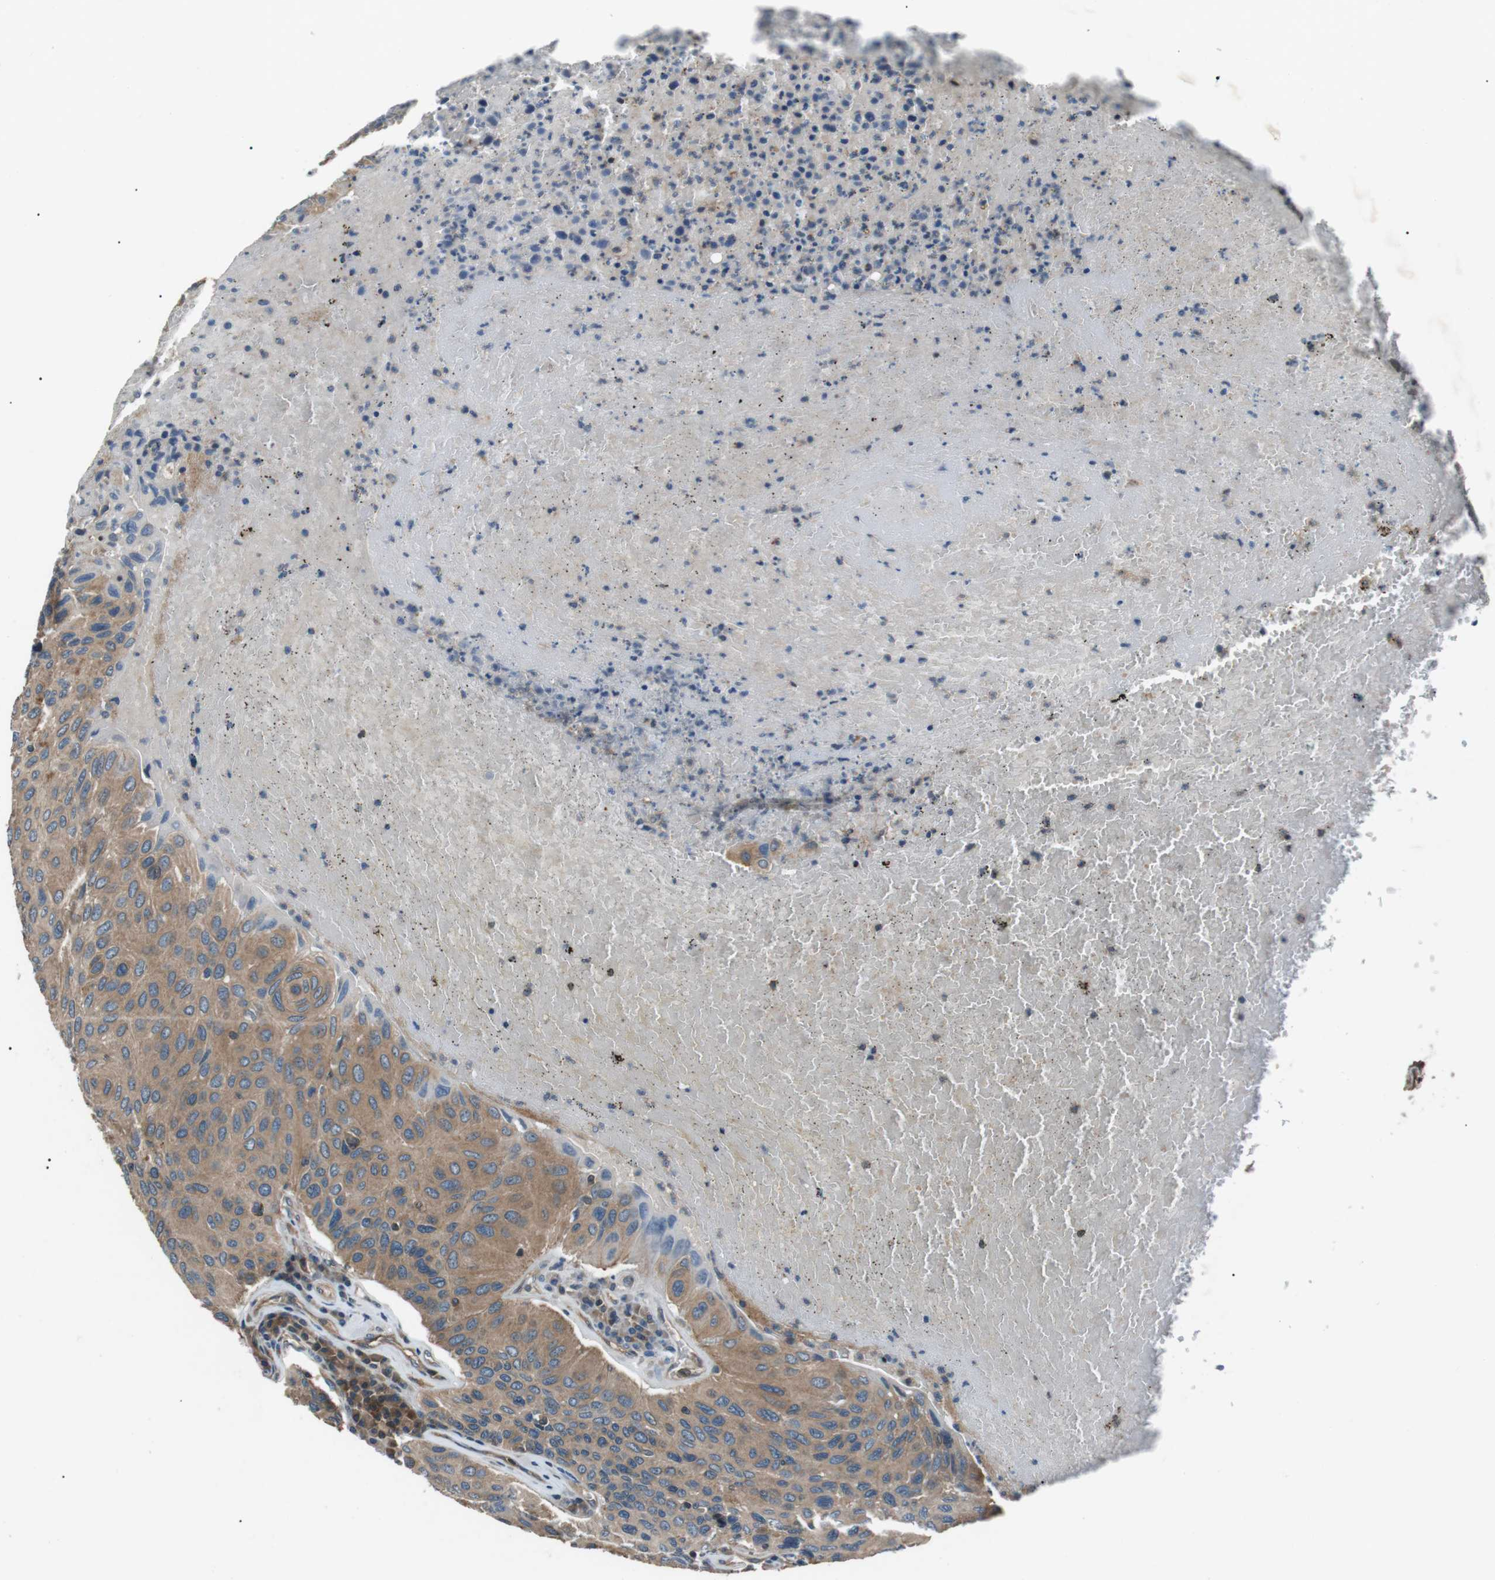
{"staining": {"intensity": "moderate", "quantity": ">75%", "location": "cytoplasmic/membranous"}, "tissue": "urothelial cancer", "cell_type": "Tumor cells", "image_type": "cancer", "snomed": [{"axis": "morphology", "description": "Urothelial carcinoma, High grade"}, {"axis": "topography", "description": "Urinary bladder"}], "caption": "Immunohistochemistry (IHC) of high-grade urothelial carcinoma reveals medium levels of moderate cytoplasmic/membranous staining in approximately >75% of tumor cells.", "gene": "GPR161", "patient": {"sex": "male", "age": 66}}